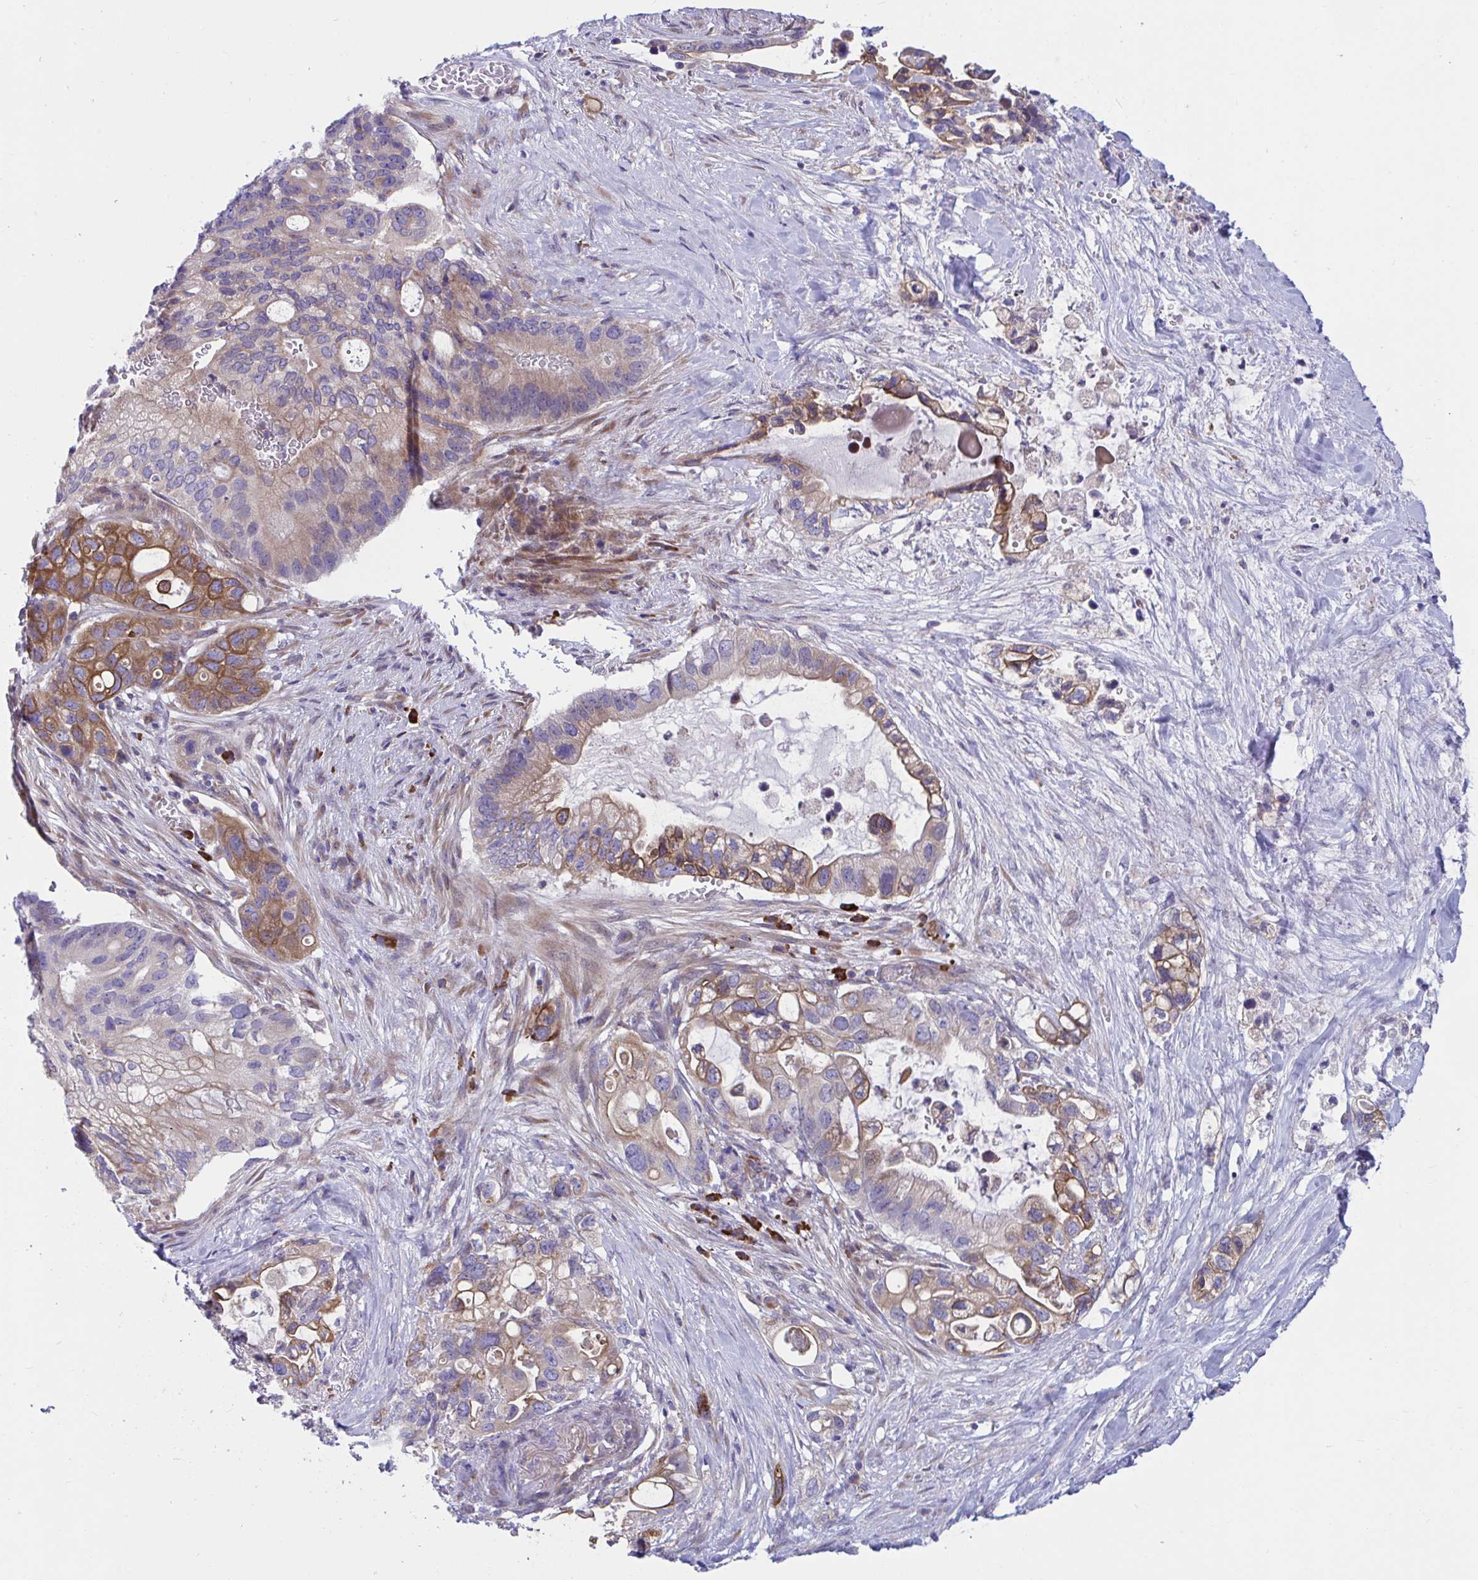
{"staining": {"intensity": "moderate", "quantity": "25%-75%", "location": "cytoplasmic/membranous"}, "tissue": "pancreatic cancer", "cell_type": "Tumor cells", "image_type": "cancer", "snomed": [{"axis": "morphology", "description": "Adenocarcinoma, NOS"}, {"axis": "topography", "description": "Pancreas"}], "caption": "Immunohistochemistry (IHC) histopathology image of pancreatic cancer stained for a protein (brown), which demonstrates medium levels of moderate cytoplasmic/membranous staining in approximately 25%-75% of tumor cells.", "gene": "WBP1", "patient": {"sex": "female", "age": 72}}